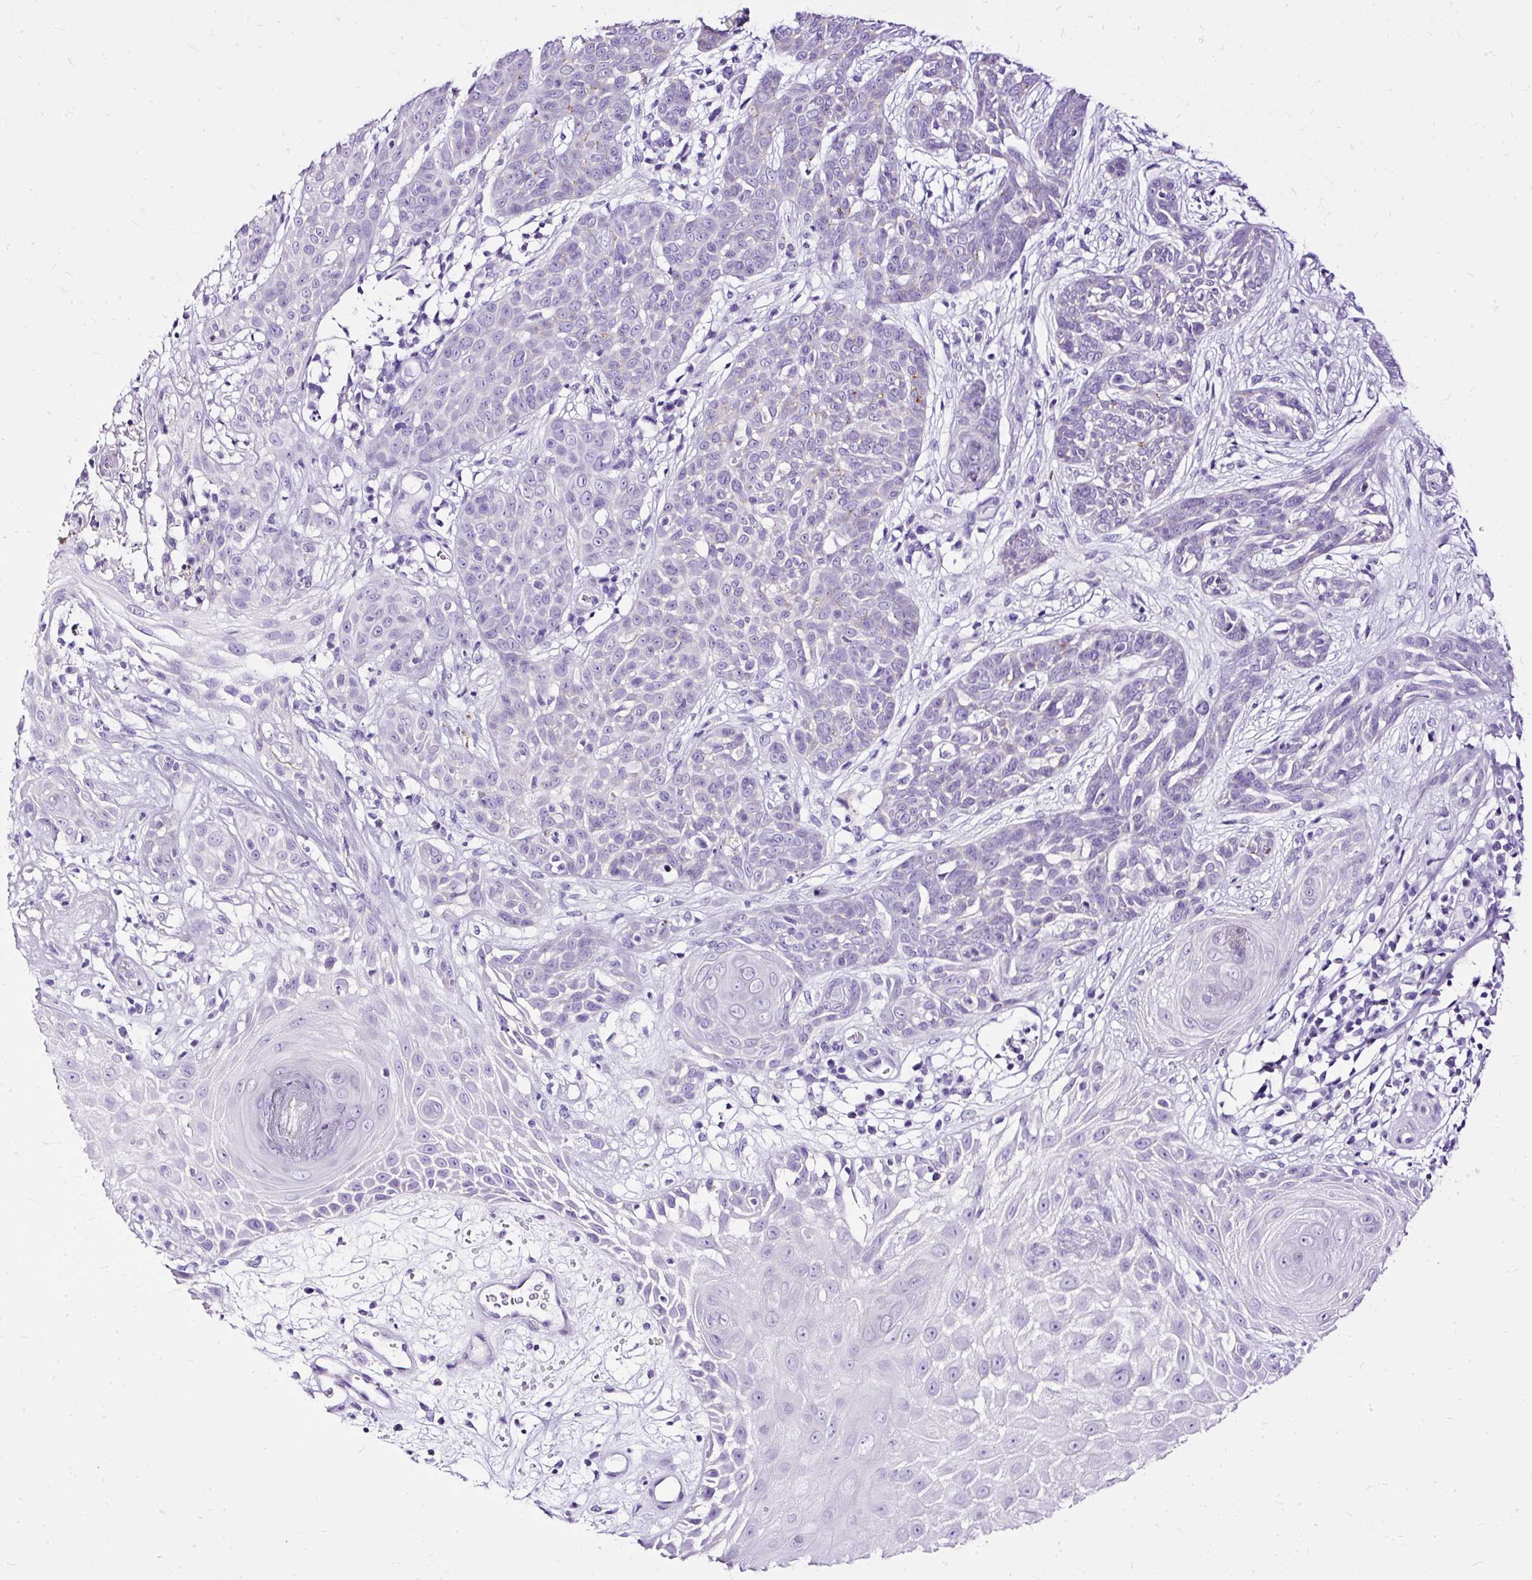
{"staining": {"intensity": "negative", "quantity": "none", "location": "none"}, "tissue": "skin cancer", "cell_type": "Tumor cells", "image_type": "cancer", "snomed": [{"axis": "morphology", "description": "Basal cell carcinoma"}, {"axis": "topography", "description": "Skin"}, {"axis": "topography", "description": "Skin, foot"}], "caption": "Immunohistochemistry (IHC) histopathology image of neoplastic tissue: skin cancer stained with DAB (3,3'-diaminobenzidine) displays no significant protein staining in tumor cells.", "gene": "HEY1", "patient": {"sex": "female", "age": 86}}